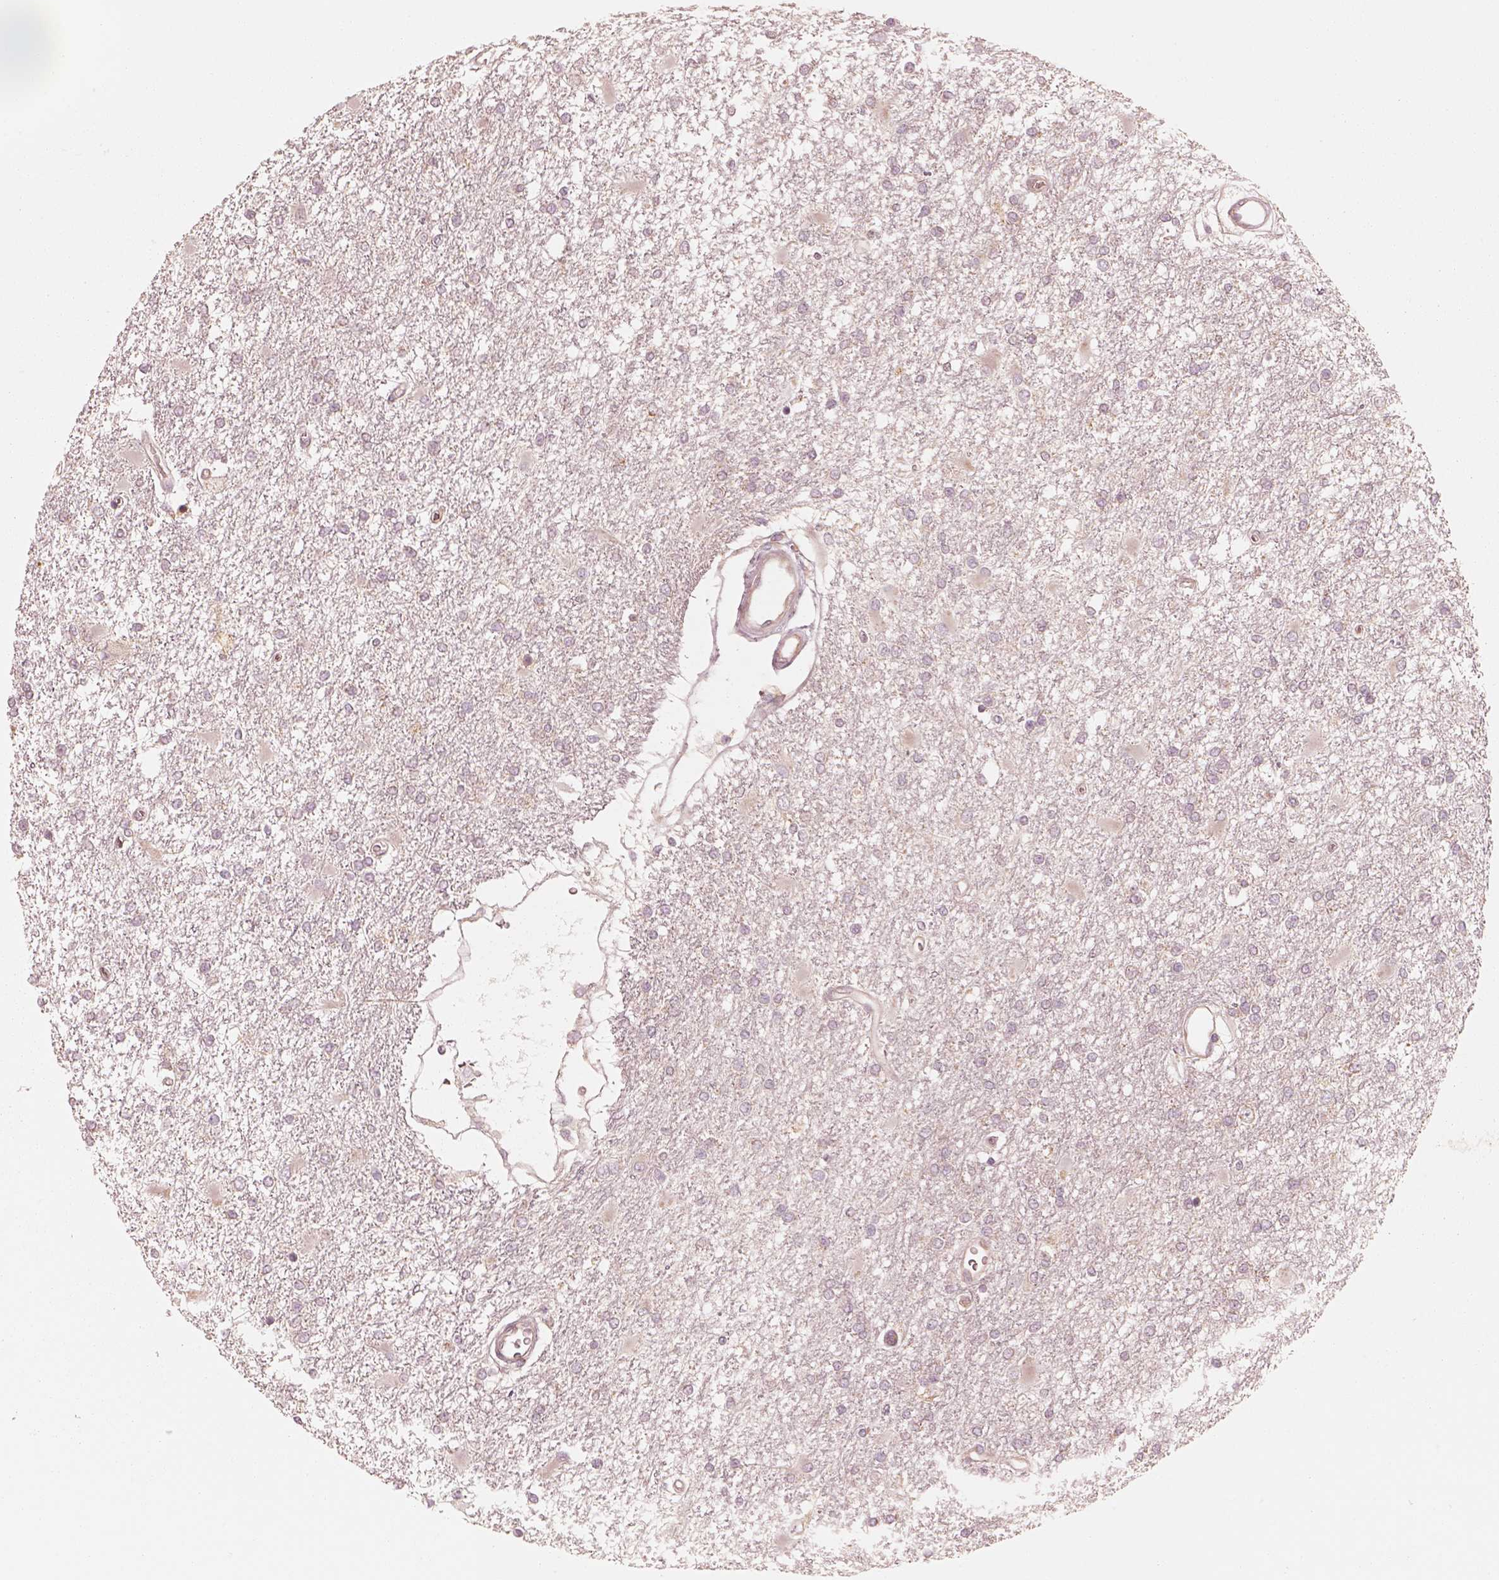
{"staining": {"intensity": "negative", "quantity": "none", "location": "none"}, "tissue": "glioma", "cell_type": "Tumor cells", "image_type": "cancer", "snomed": [{"axis": "morphology", "description": "Glioma, malignant, High grade"}, {"axis": "topography", "description": "Cerebral cortex"}], "caption": "DAB (3,3'-diaminobenzidine) immunohistochemical staining of human malignant glioma (high-grade) shows no significant expression in tumor cells. Nuclei are stained in blue.", "gene": "CNOT2", "patient": {"sex": "male", "age": 79}}